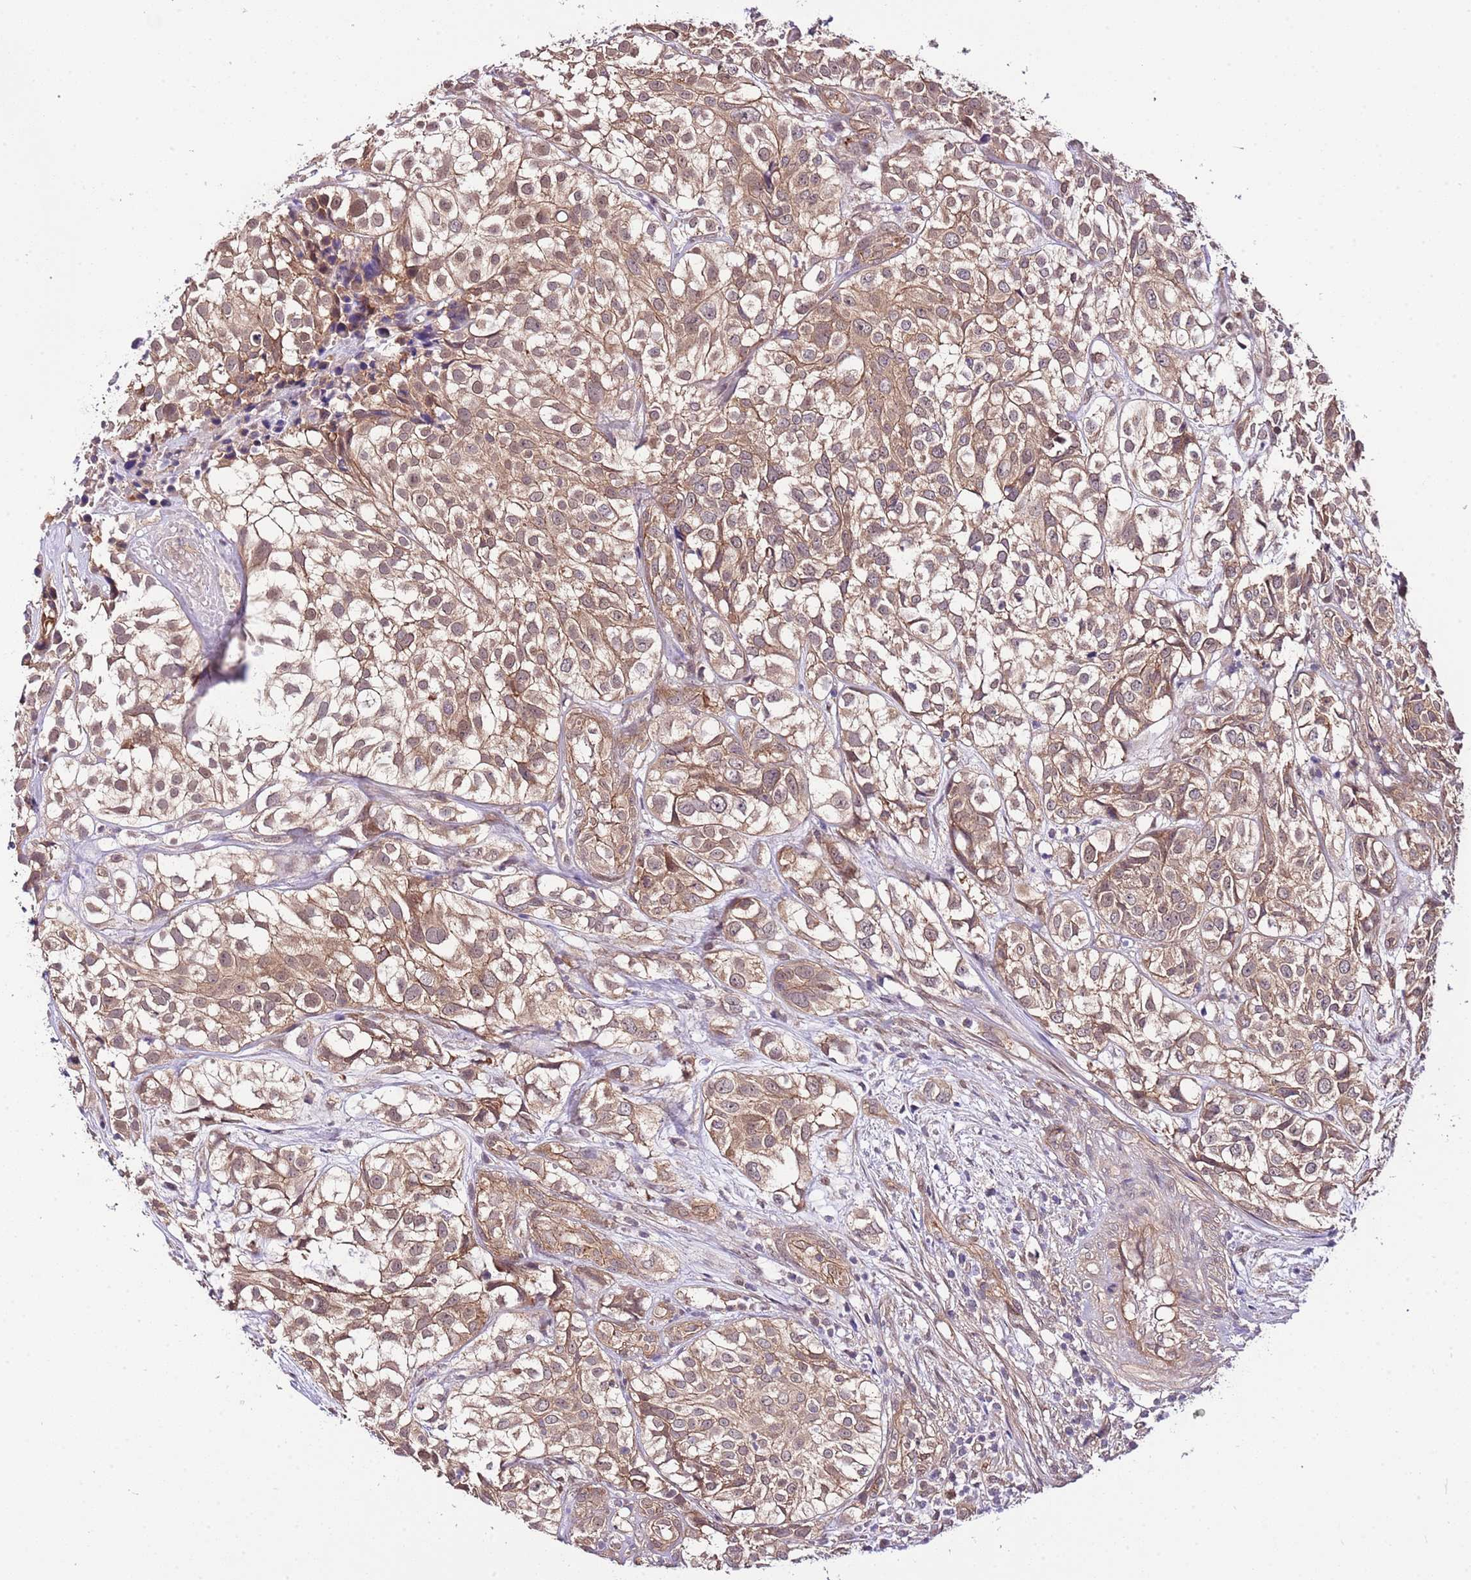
{"staining": {"intensity": "moderate", "quantity": ">75%", "location": "cytoplasmic/membranous"}, "tissue": "urothelial cancer", "cell_type": "Tumor cells", "image_type": "cancer", "snomed": [{"axis": "morphology", "description": "Urothelial carcinoma, High grade"}, {"axis": "topography", "description": "Urinary bladder"}], "caption": "There is medium levels of moderate cytoplasmic/membranous staining in tumor cells of urothelial carcinoma (high-grade), as demonstrated by immunohistochemical staining (brown color).", "gene": "DONSON", "patient": {"sex": "male", "age": 56}}